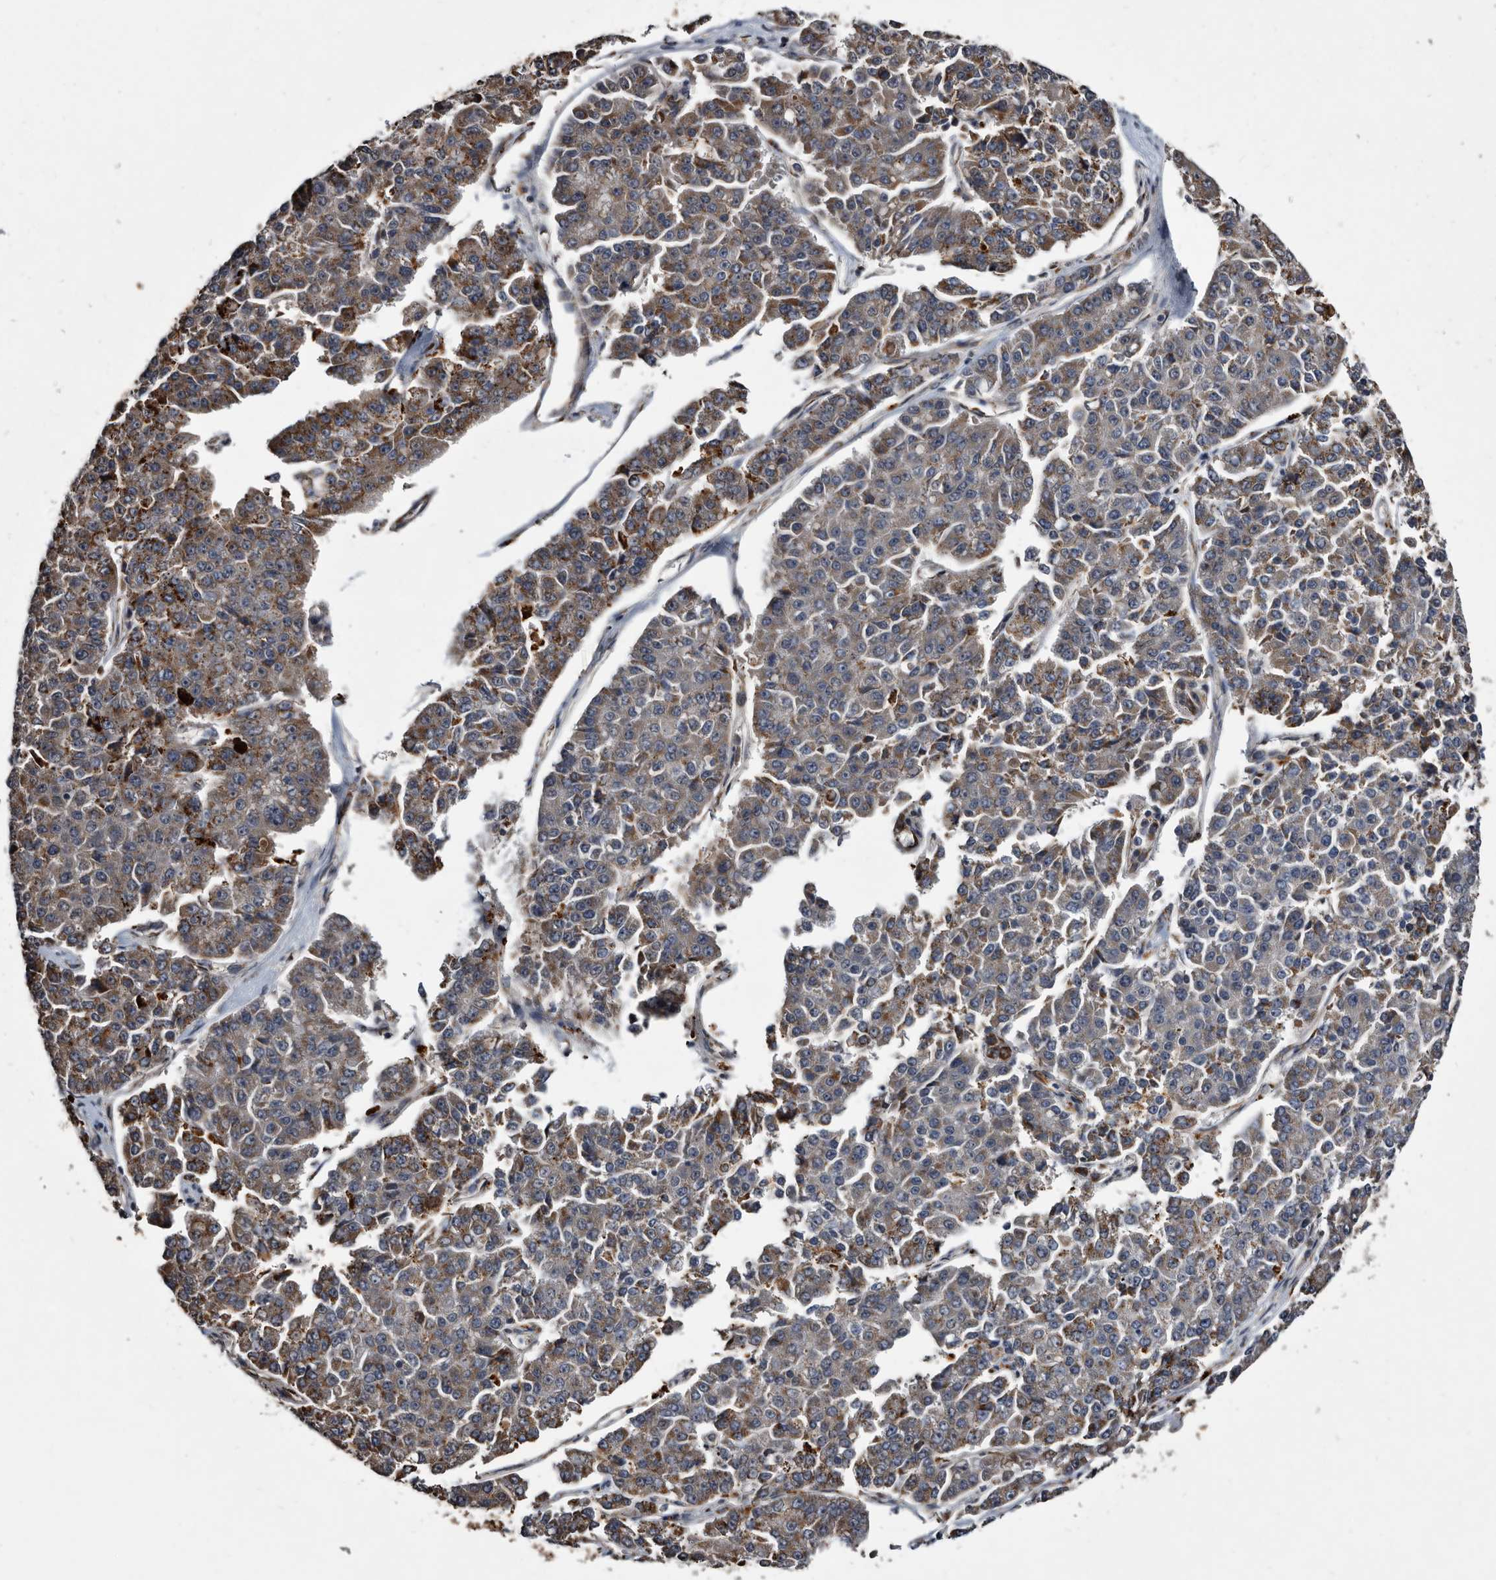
{"staining": {"intensity": "moderate", "quantity": "25%-75%", "location": "cytoplasmic/membranous"}, "tissue": "pancreatic cancer", "cell_type": "Tumor cells", "image_type": "cancer", "snomed": [{"axis": "morphology", "description": "Adenocarcinoma, NOS"}, {"axis": "topography", "description": "Pancreas"}], "caption": "Pancreatic cancer stained with IHC demonstrates moderate cytoplasmic/membranous positivity in about 25%-75% of tumor cells.", "gene": "CTSA", "patient": {"sex": "male", "age": 50}}